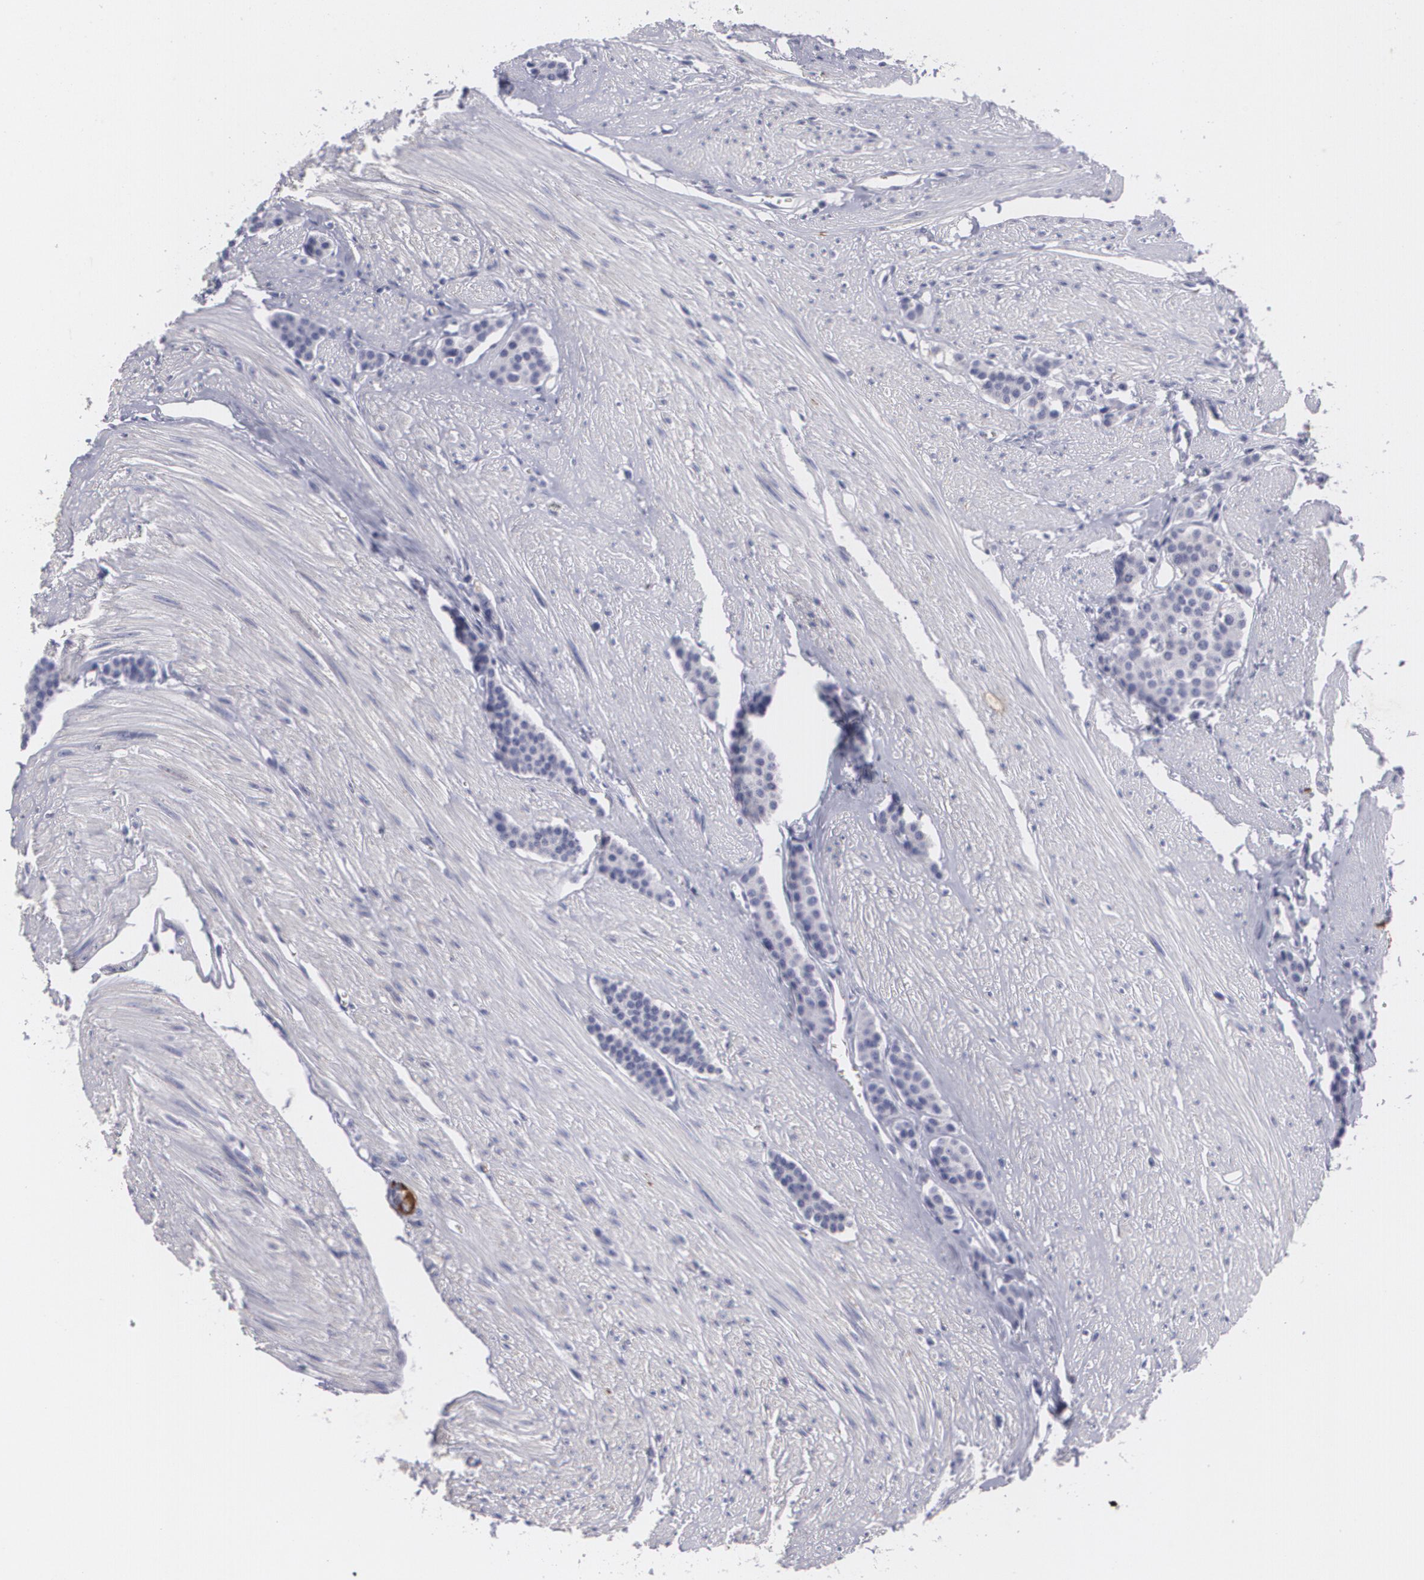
{"staining": {"intensity": "negative", "quantity": "none", "location": "none"}, "tissue": "carcinoid", "cell_type": "Tumor cells", "image_type": "cancer", "snomed": [{"axis": "morphology", "description": "Carcinoid, malignant, NOS"}, {"axis": "topography", "description": "Small intestine"}], "caption": "IHC image of neoplastic tissue: human carcinoid stained with DAB (3,3'-diaminobenzidine) displays no significant protein expression in tumor cells.", "gene": "MAP2", "patient": {"sex": "male", "age": 60}}